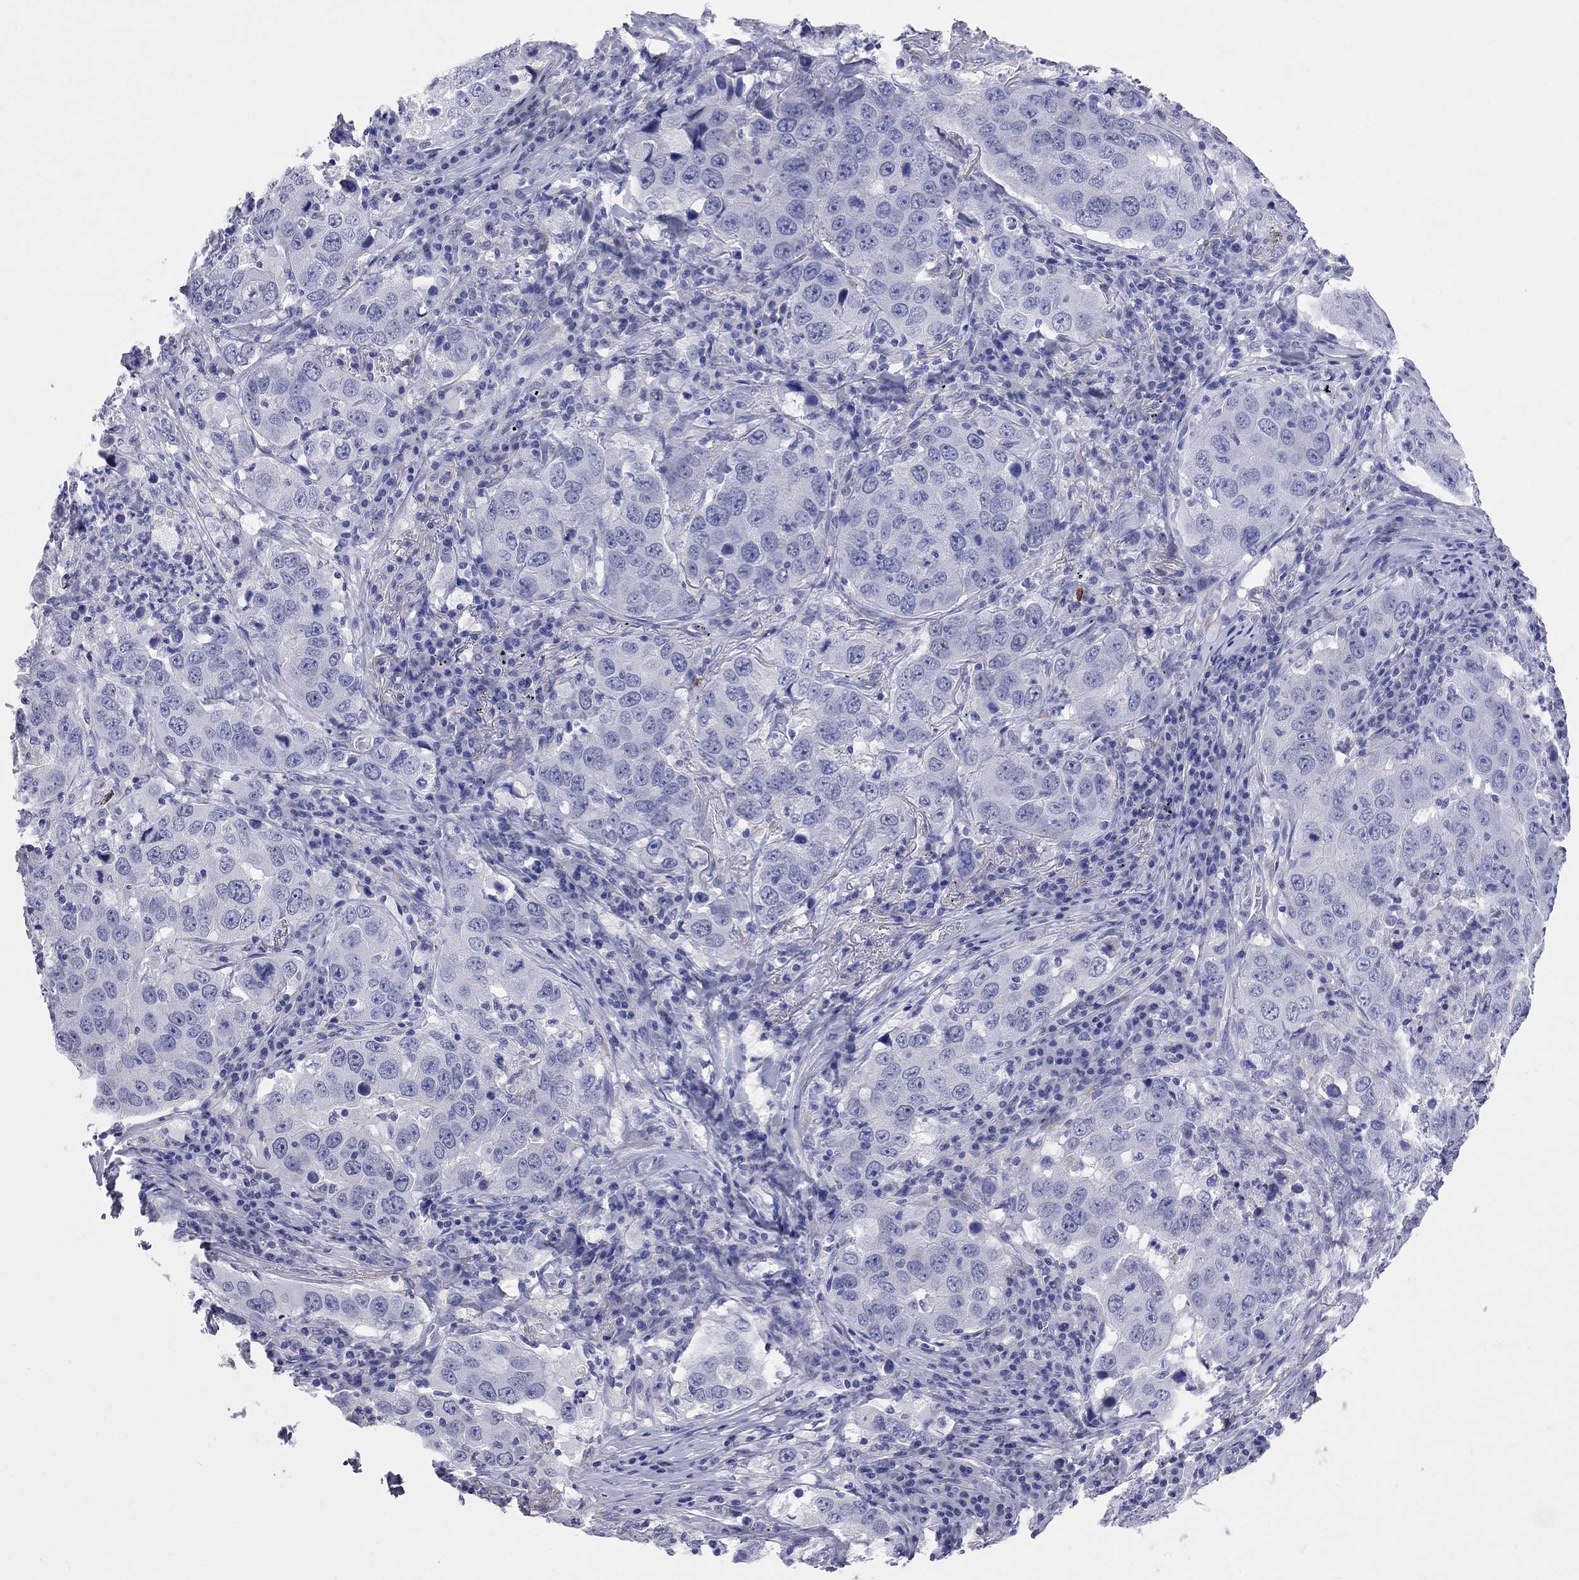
{"staining": {"intensity": "negative", "quantity": "none", "location": "none"}, "tissue": "lung cancer", "cell_type": "Tumor cells", "image_type": "cancer", "snomed": [{"axis": "morphology", "description": "Adenocarcinoma, NOS"}, {"axis": "topography", "description": "Lung"}], "caption": "The micrograph displays no significant positivity in tumor cells of lung cancer (adenocarcinoma).", "gene": "FAM221B", "patient": {"sex": "male", "age": 73}}